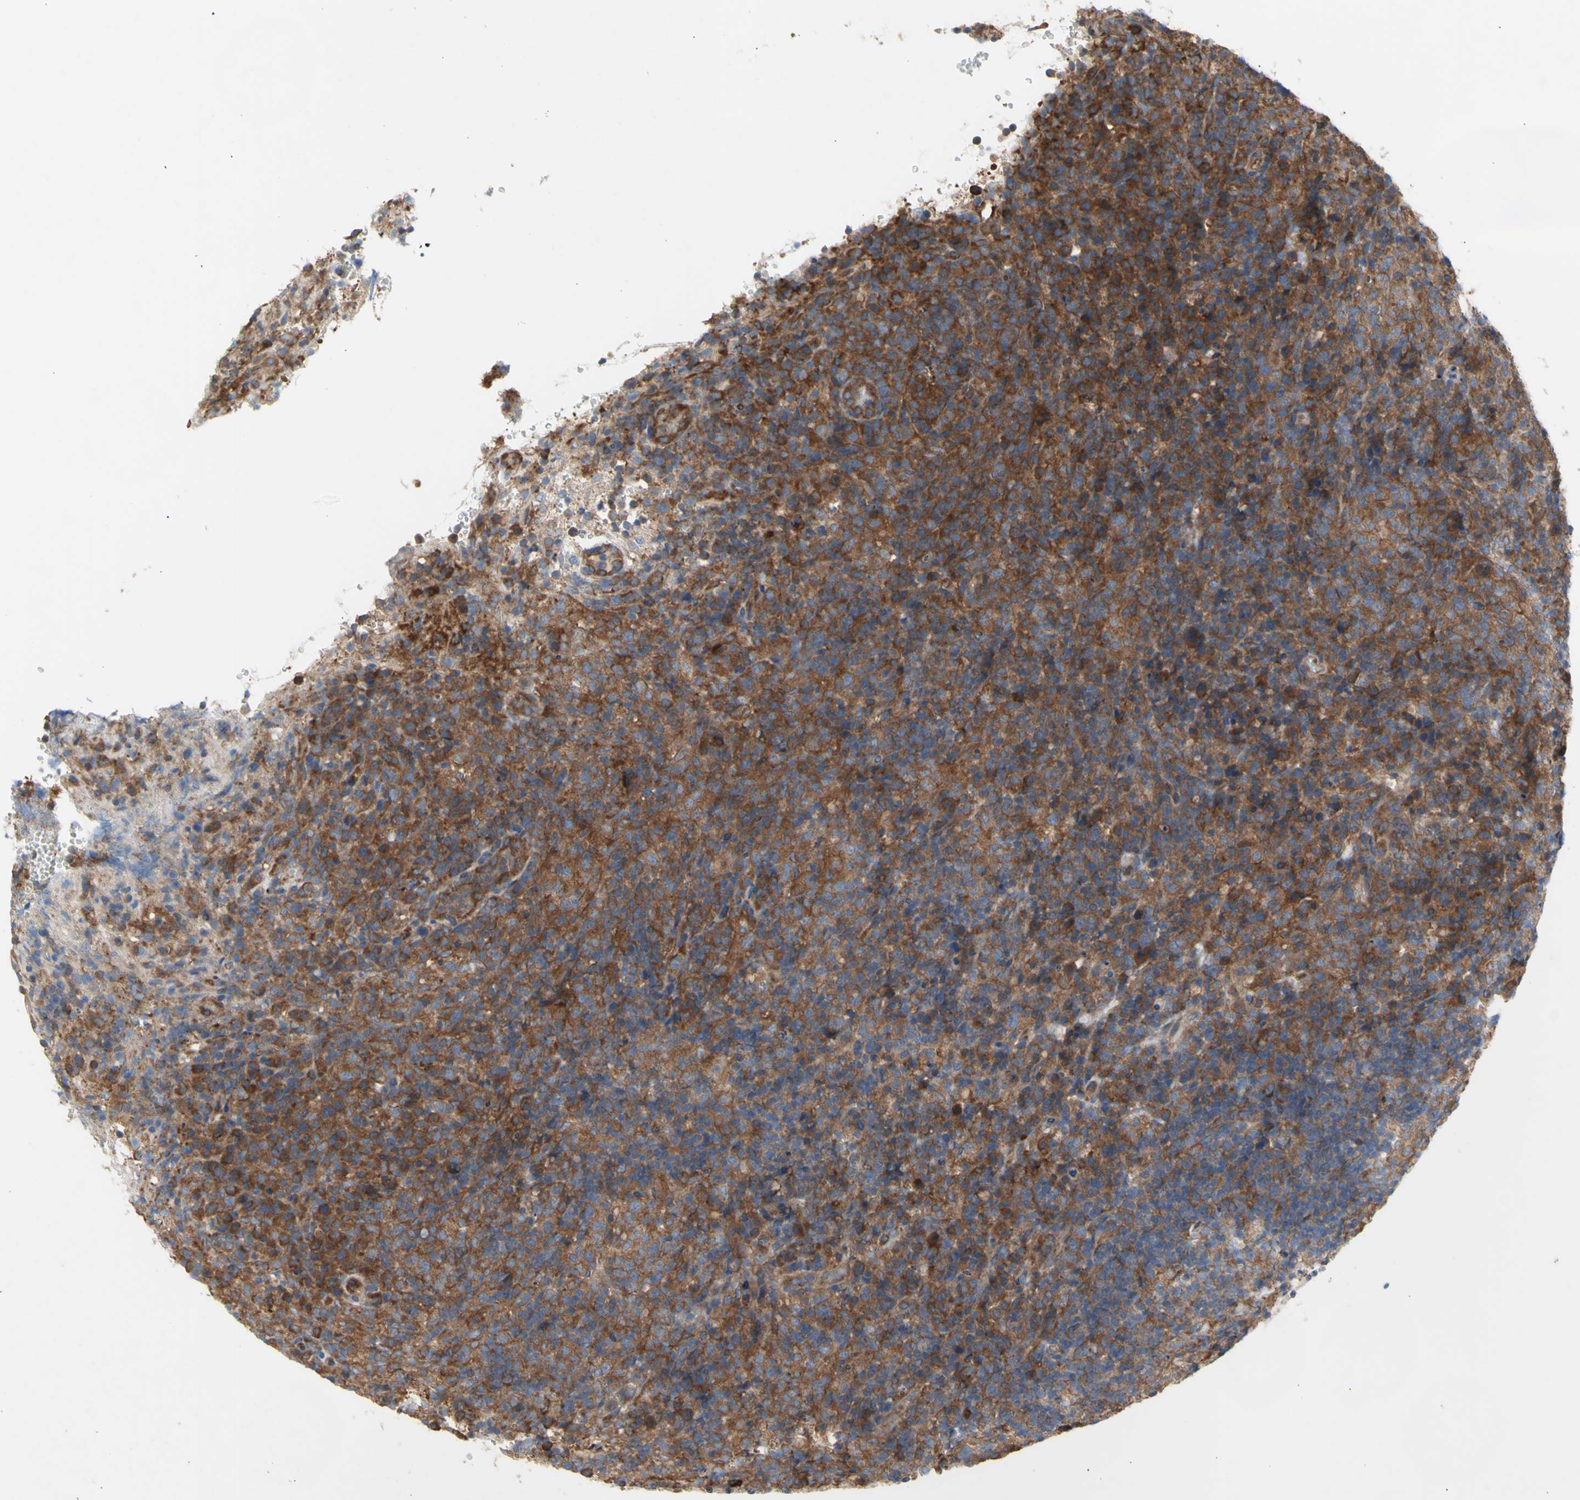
{"staining": {"intensity": "moderate", "quantity": ">75%", "location": "cytoplasmic/membranous"}, "tissue": "lymphoma", "cell_type": "Tumor cells", "image_type": "cancer", "snomed": [{"axis": "morphology", "description": "Malignant lymphoma, non-Hodgkin's type, High grade"}, {"axis": "topography", "description": "Lymph node"}], "caption": "Immunohistochemistry (IHC) of high-grade malignant lymphoma, non-Hodgkin's type reveals medium levels of moderate cytoplasmic/membranous expression in approximately >75% of tumor cells.", "gene": "KLC1", "patient": {"sex": "female", "age": 76}}